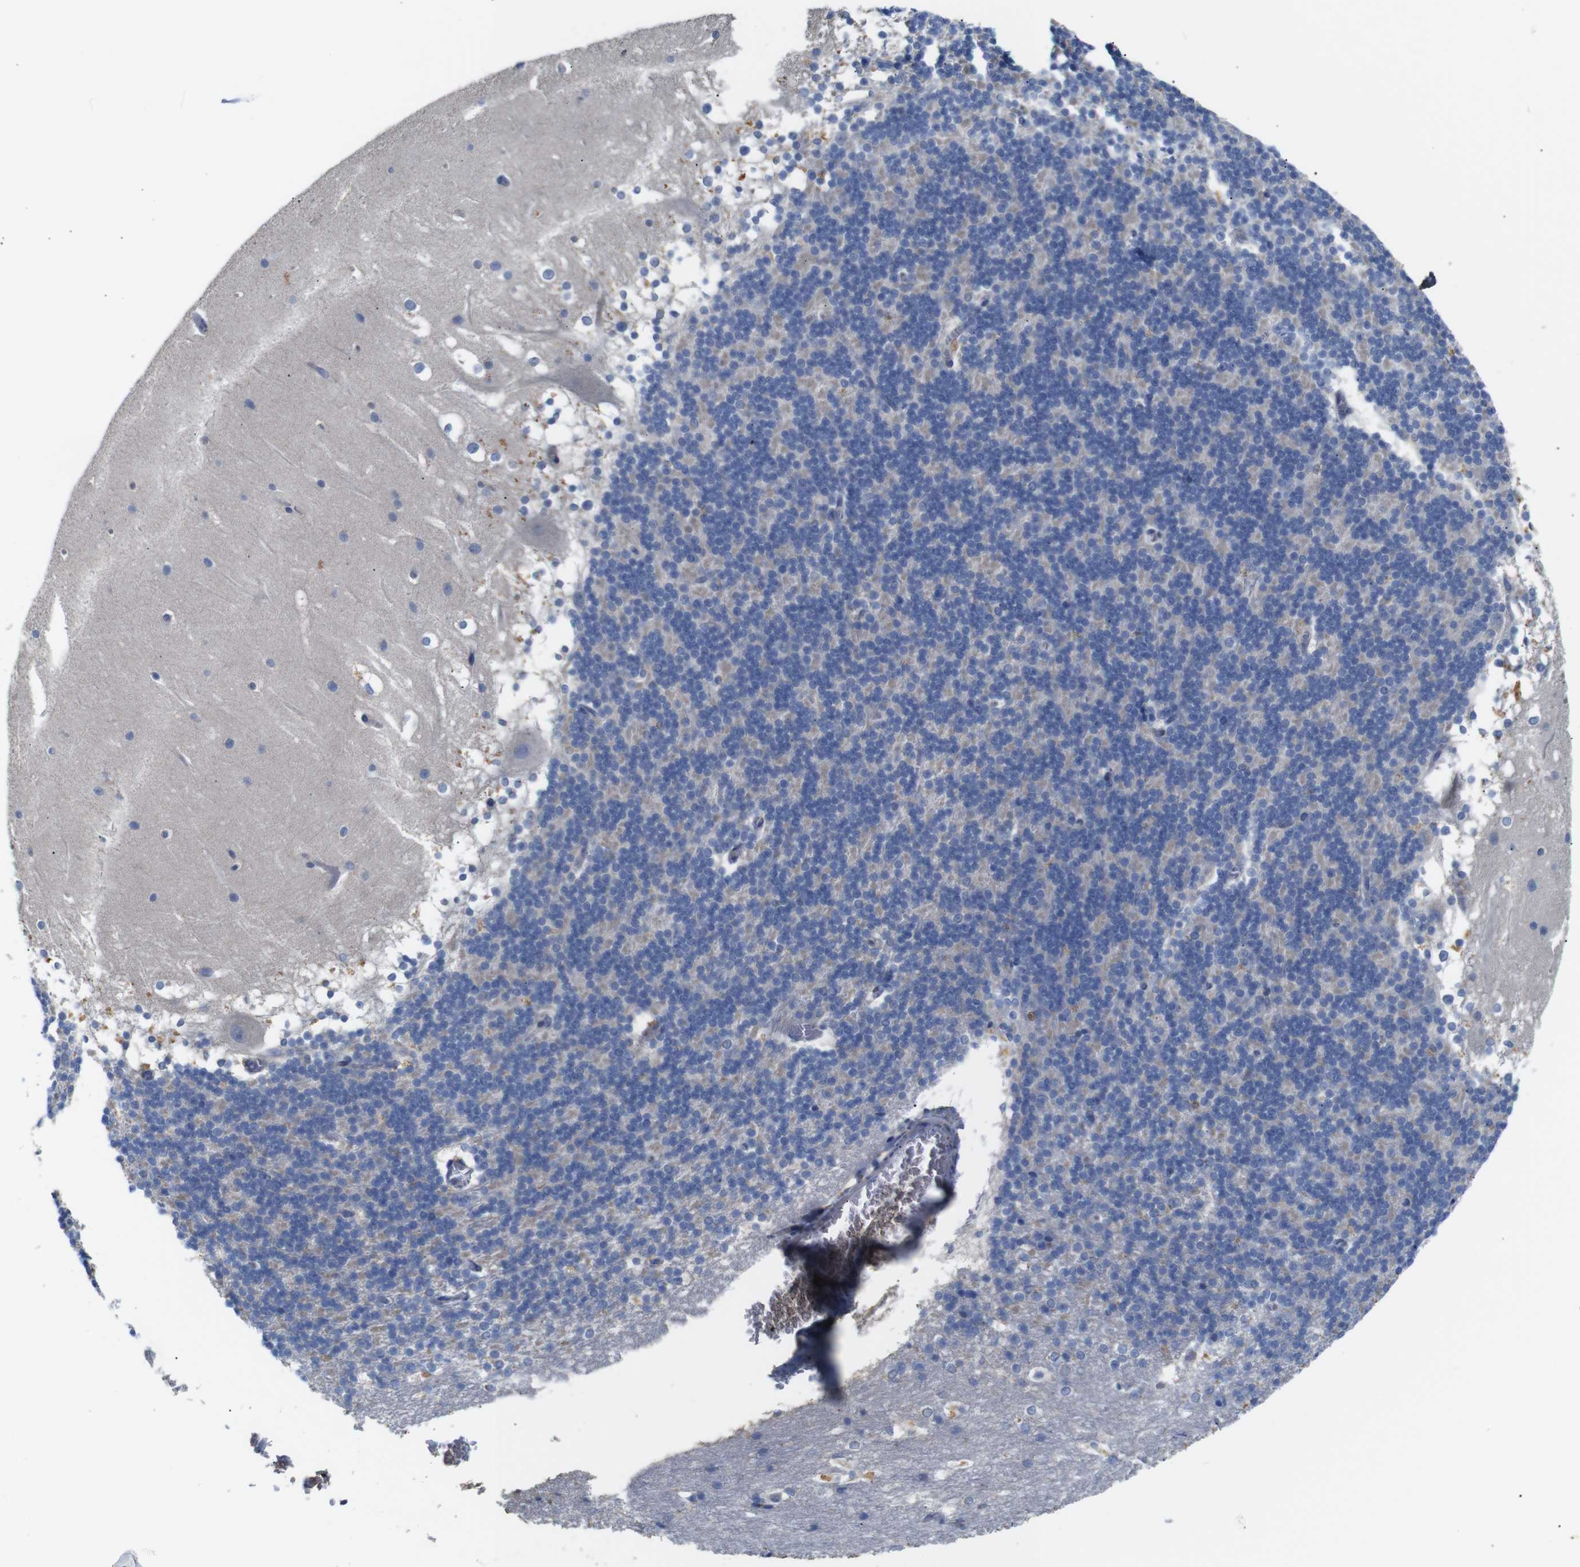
{"staining": {"intensity": "weak", "quantity": "25%-75%", "location": "cytoplasmic/membranous"}, "tissue": "cerebellum", "cell_type": "Cells in granular layer", "image_type": "normal", "snomed": [{"axis": "morphology", "description": "Normal tissue, NOS"}, {"axis": "topography", "description": "Cerebellum"}], "caption": "Benign cerebellum was stained to show a protein in brown. There is low levels of weak cytoplasmic/membranous positivity in about 25%-75% of cells in granular layer.", "gene": "ALOX15", "patient": {"sex": "female", "age": 19}}